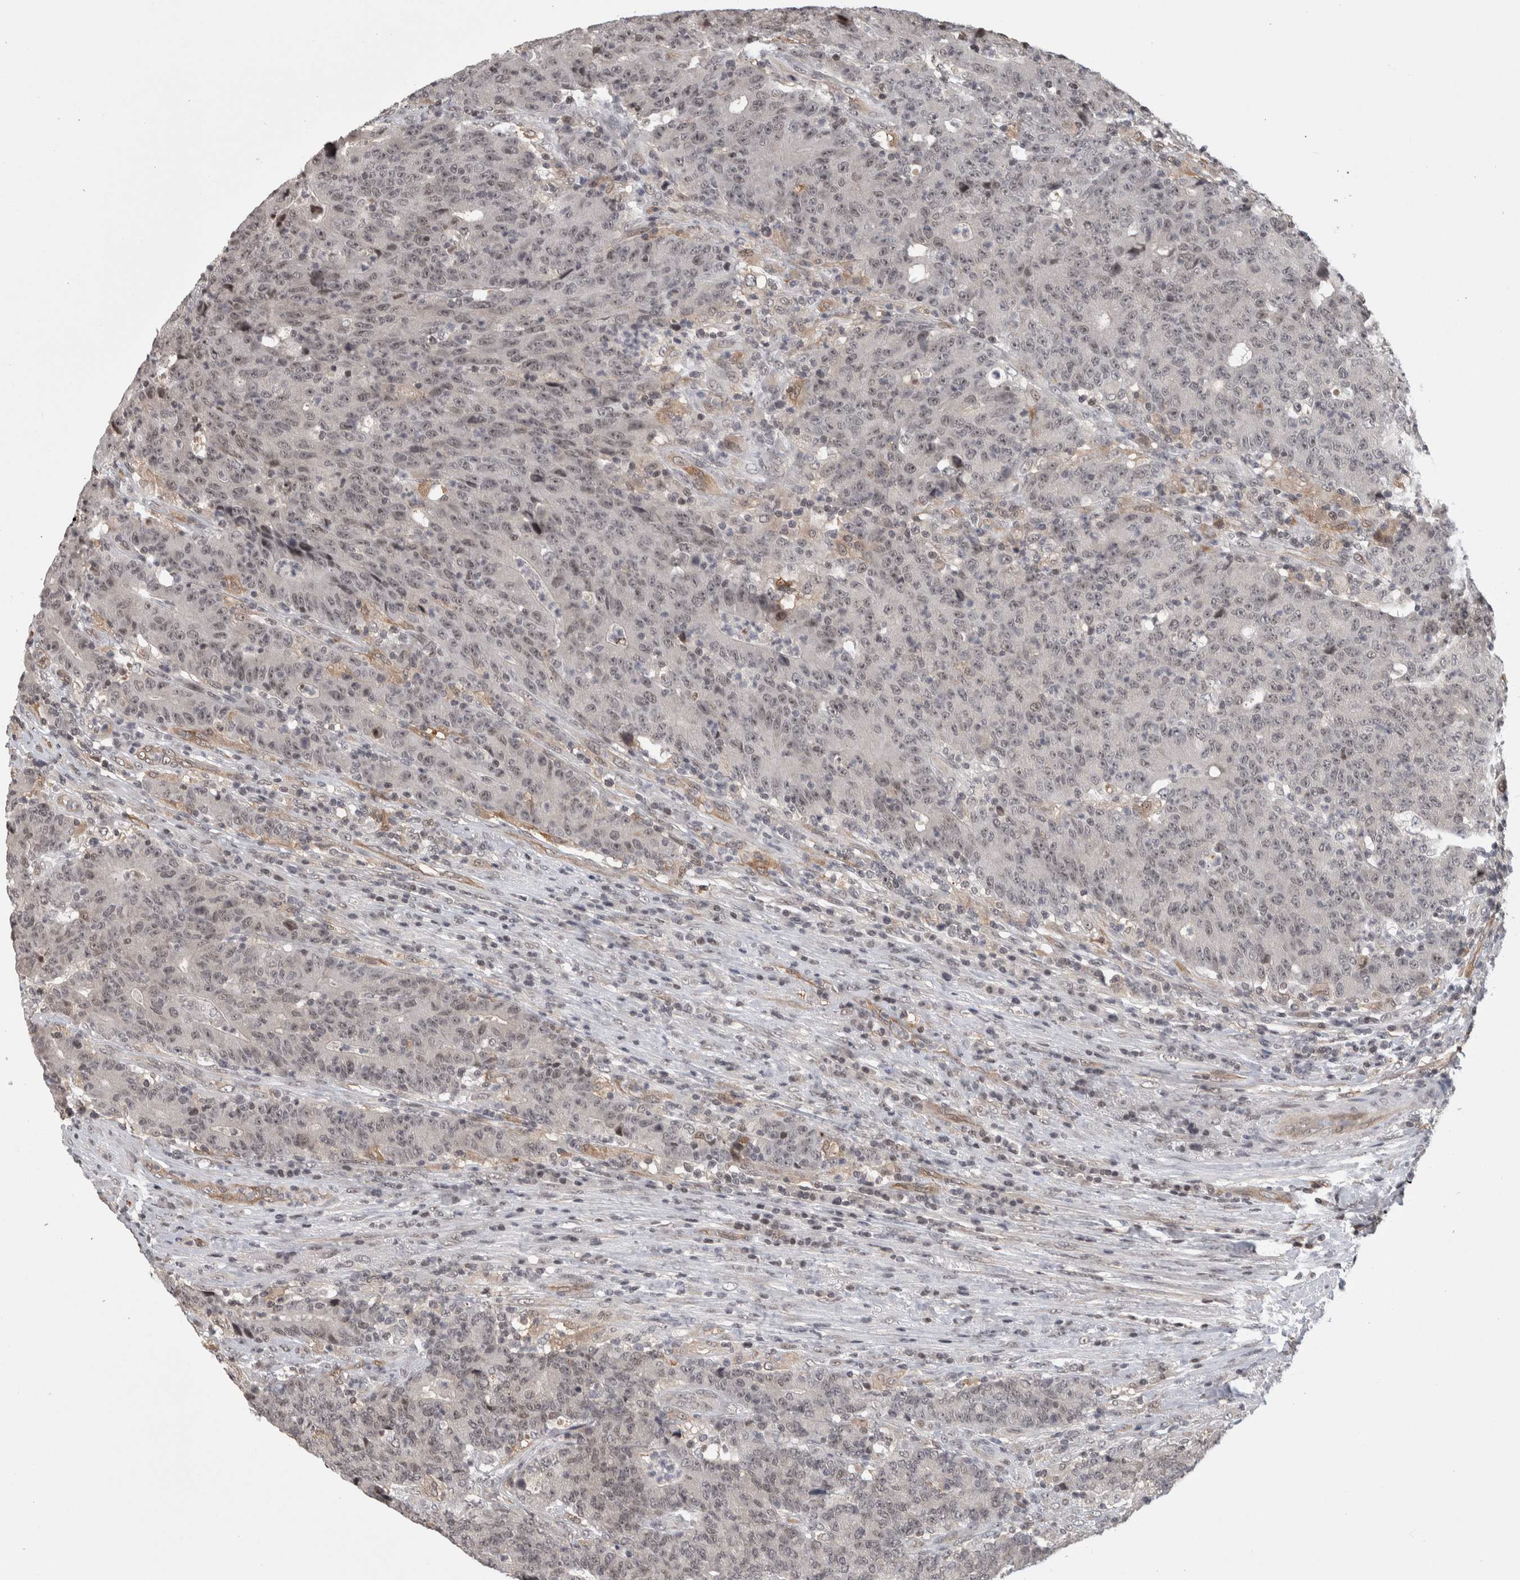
{"staining": {"intensity": "weak", "quantity": "25%-75%", "location": "nuclear"}, "tissue": "colorectal cancer", "cell_type": "Tumor cells", "image_type": "cancer", "snomed": [{"axis": "morphology", "description": "Normal tissue, NOS"}, {"axis": "morphology", "description": "Adenocarcinoma, NOS"}, {"axis": "topography", "description": "Colon"}], "caption": "Colorectal cancer (adenocarcinoma) stained with immunohistochemistry (IHC) reveals weak nuclear staining in about 25%-75% of tumor cells.", "gene": "ZSCAN21", "patient": {"sex": "female", "age": 75}}